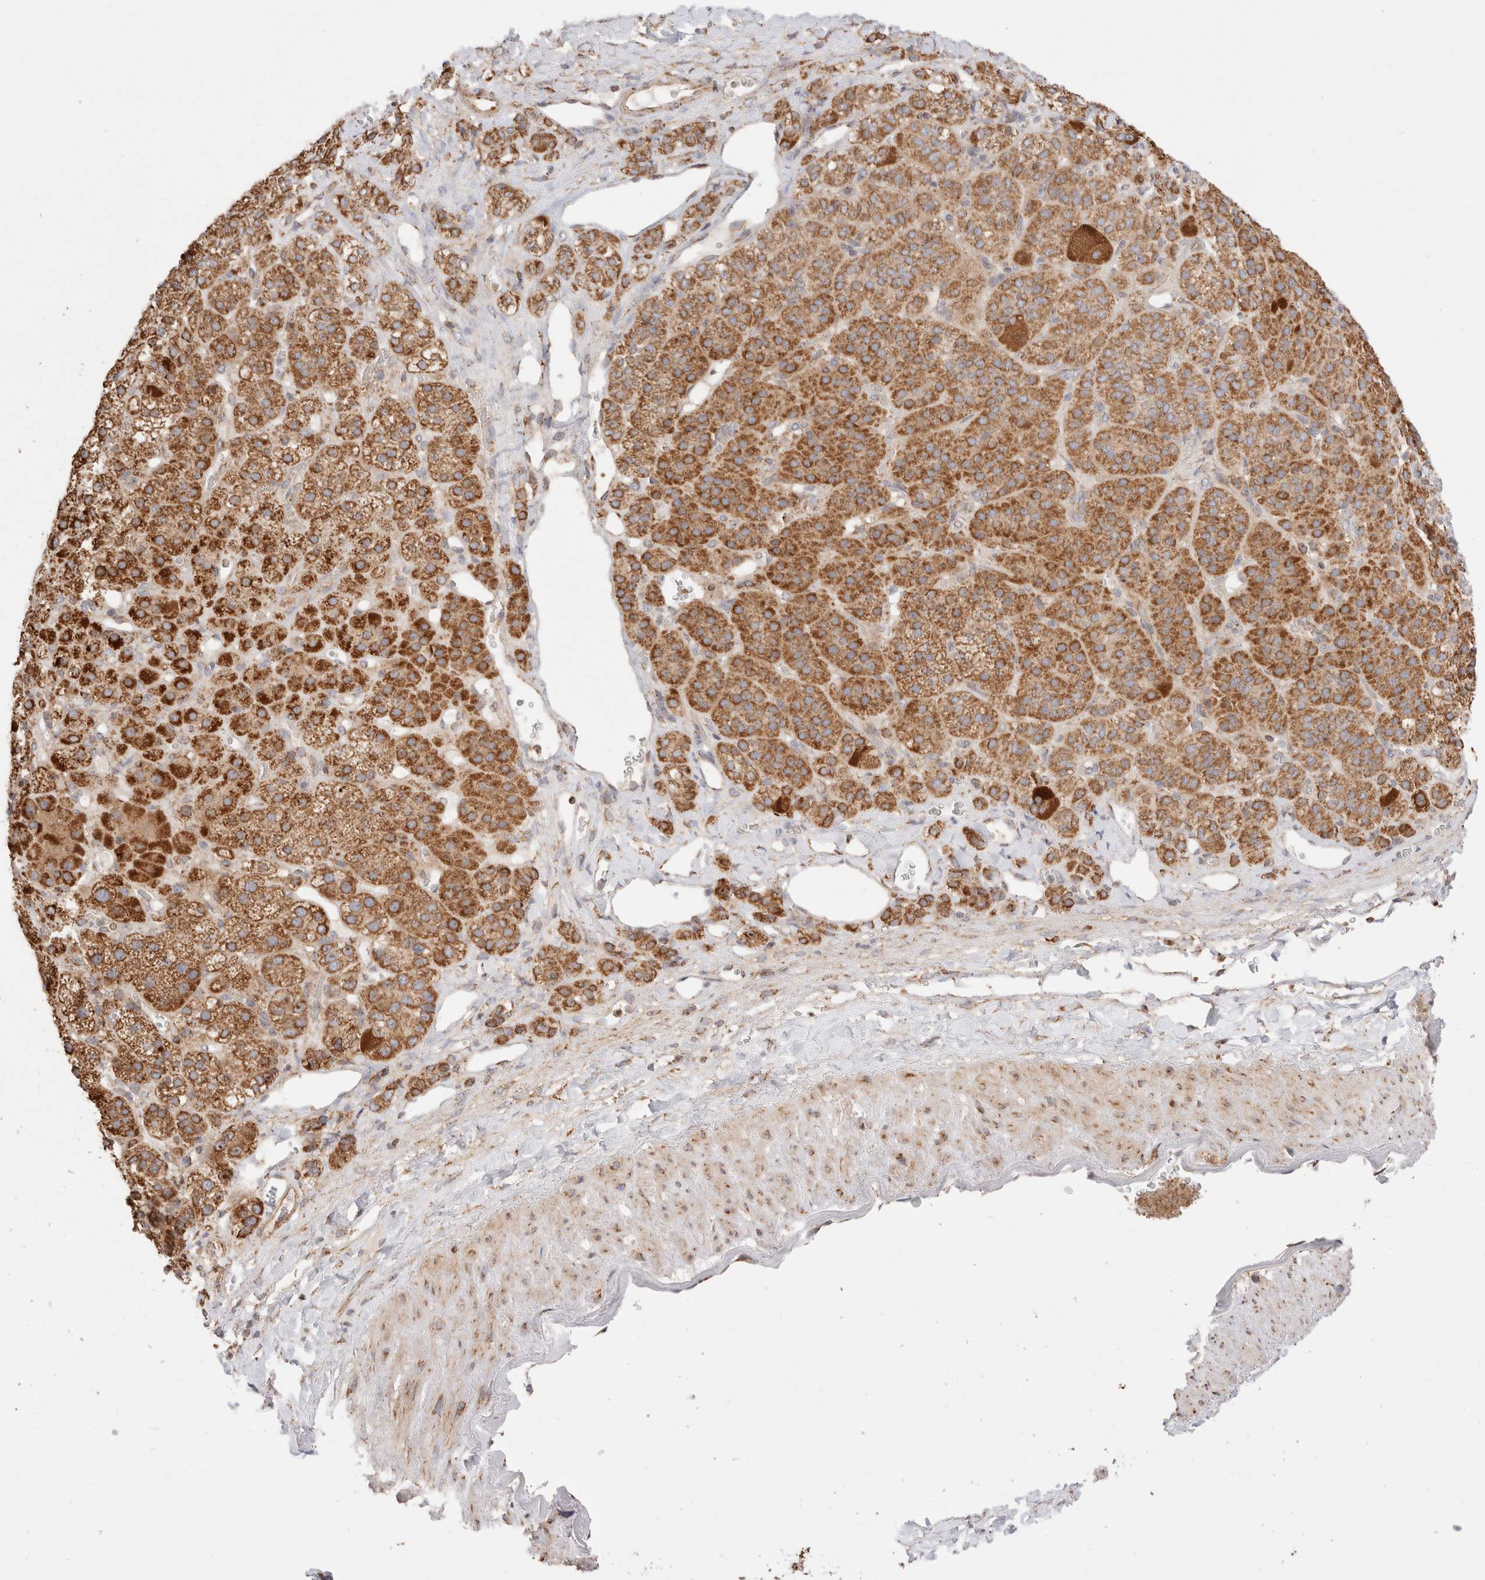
{"staining": {"intensity": "moderate", "quantity": ">75%", "location": "cytoplasmic/membranous"}, "tissue": "adrenal gland", "cell_type": "Glandular cells", "image_type": "normal", "snomed": [{"axis": "morphology", "description": "Normal tissue, NOS"}, {"axis": "topography", "description": "Adrenal gland"}], "caption": "Immunohistochemical staining of normal adrenal gland displays >75% levels of moderate cytoplasmic/membranous protein staining in about >75% of glandular cells.", "gene": "TMPPE", "patient": {"sex": "male", "age": 57}}